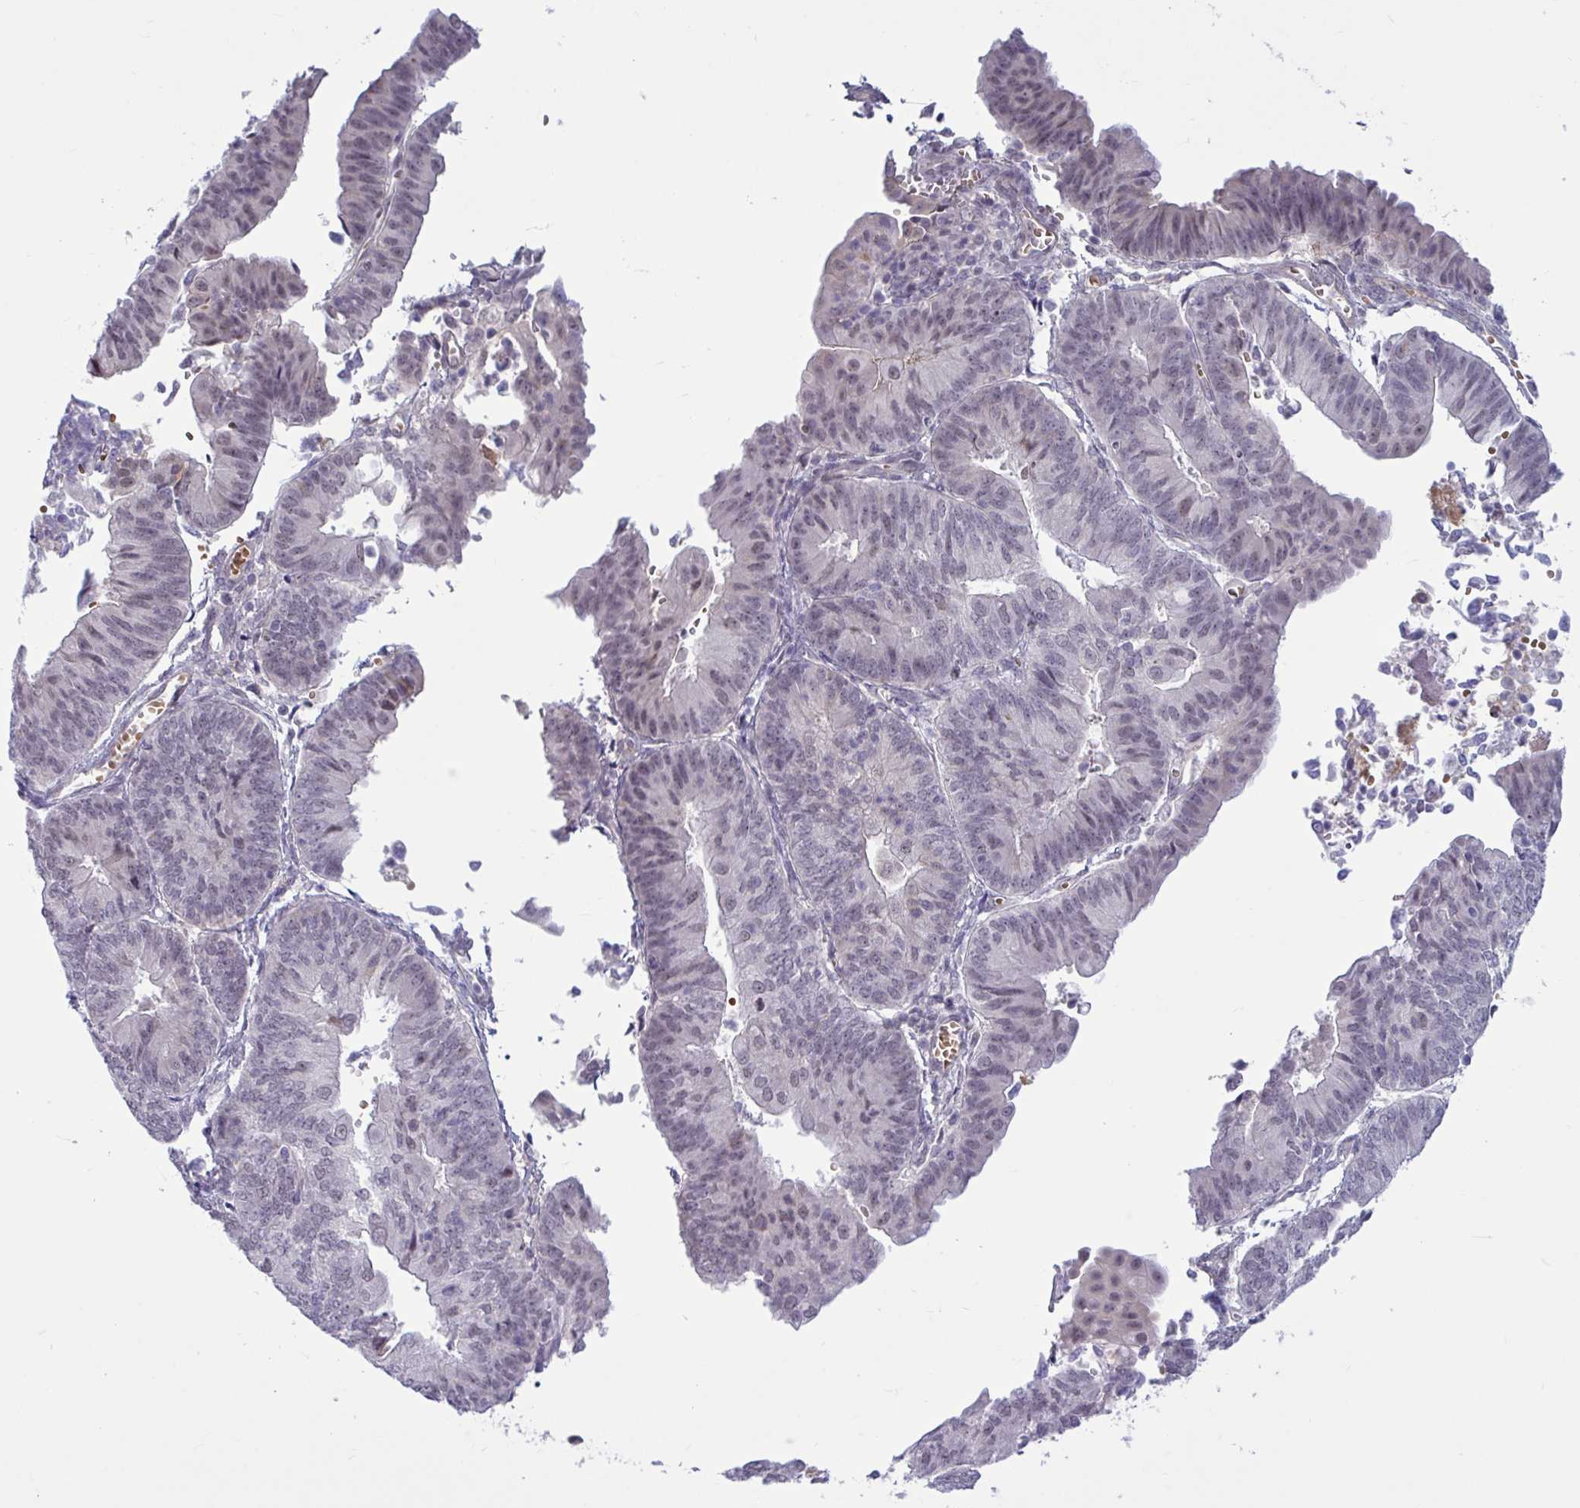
{"staining": {"intensity": "negative", "quantity": "none", "location": "none"}, "tissue": "endometrial cancer", "cell_type": "Tumor cells", "image_type": "cancer", "snomed": [{"axis": "morphology", "description": "Adenocarcinoma, NOS"}, {"axis": "topography", "description": "Endometrium"}], "caption": "High magnification brightfield microscopy of endometrial cancer stained with DAB (3,3'-diaminobenzidine) (brown) and counterstained with hematoxylin (blue): tumor cells show no significant expression. (DAB immunohistochemistry (IHC) with hematoxylin counter stain).", "gene": "CNGB3", "patient": {"sex": "female", "age": 65}}